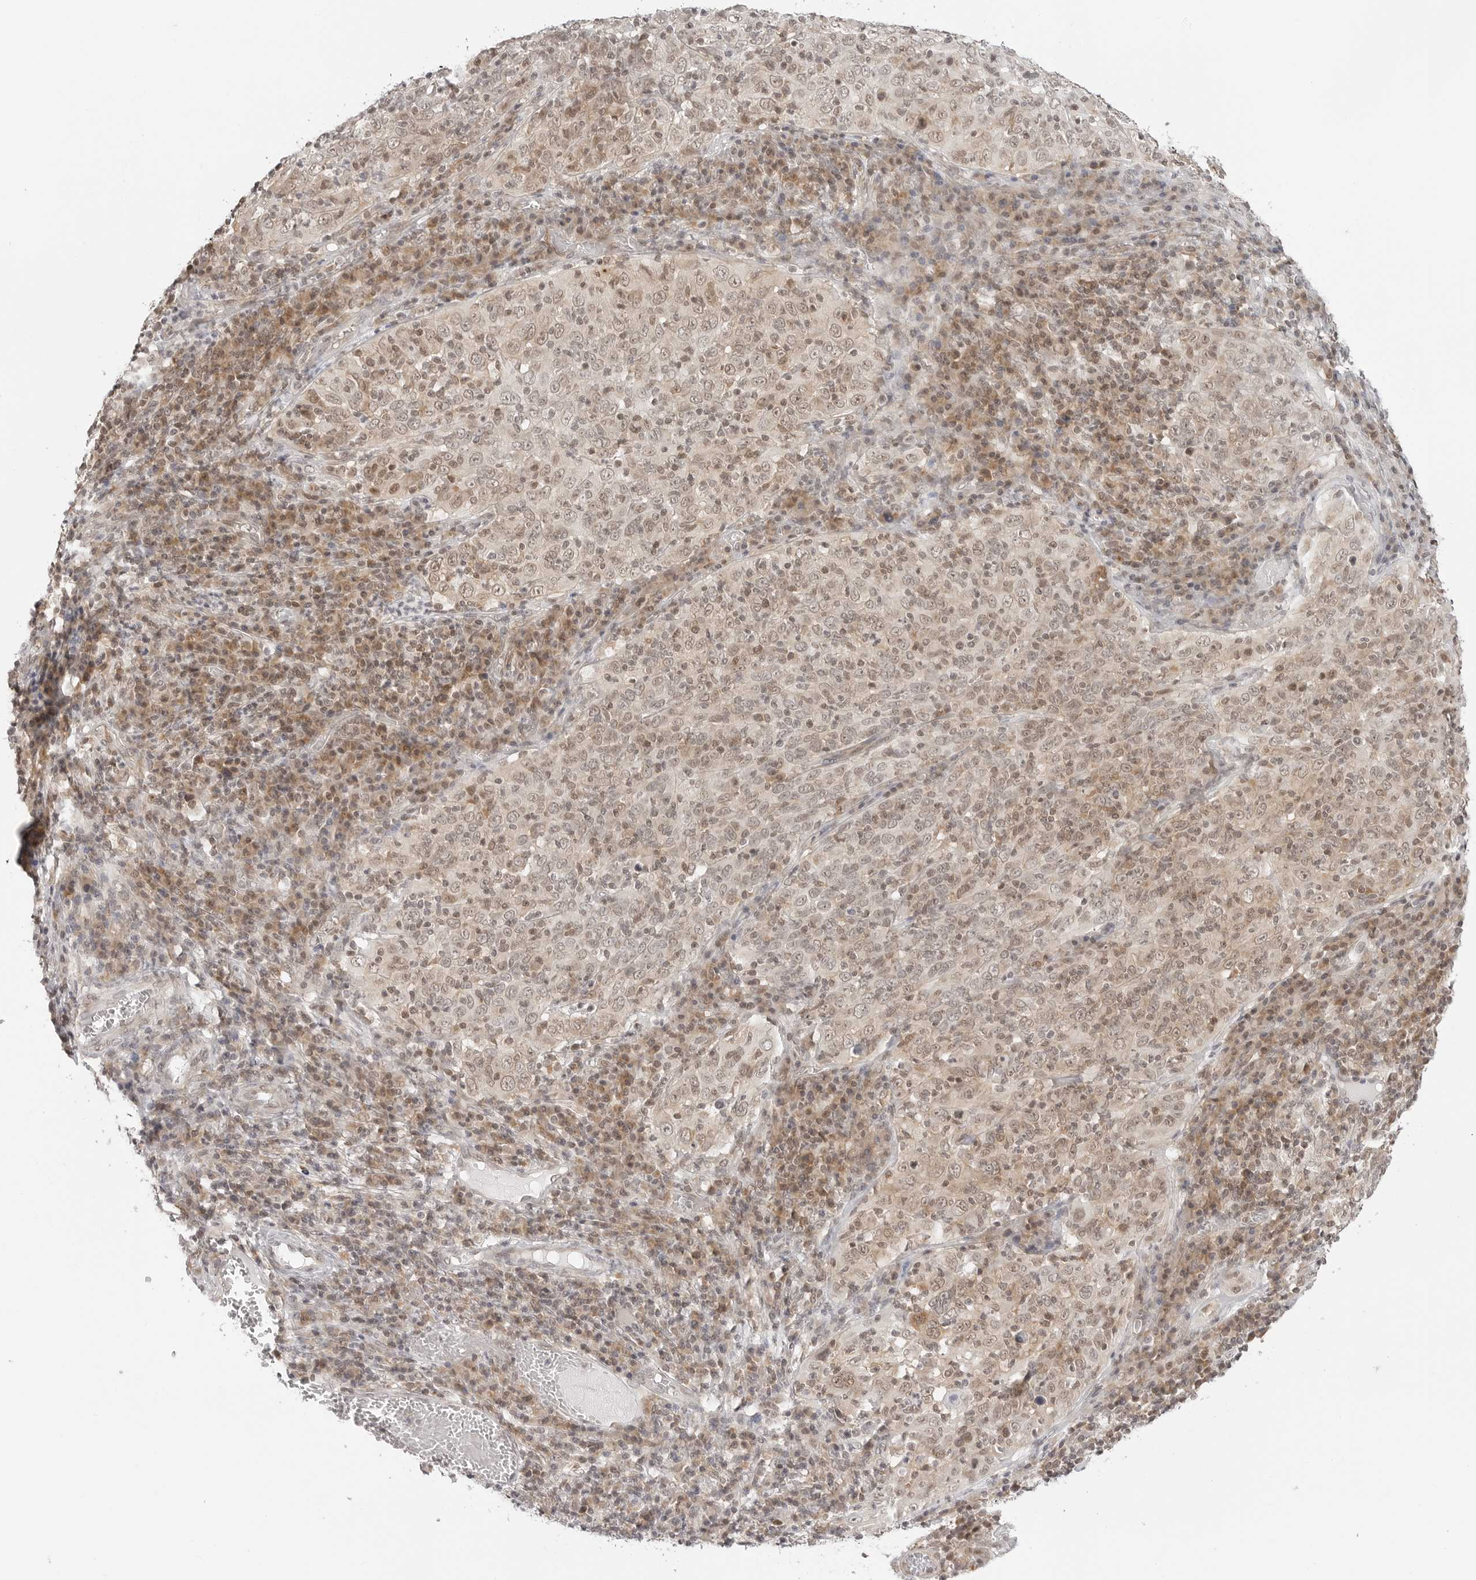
{"staining": {"intensity": "weak", "quantity": ">75%", "location": "cytoplasmic/membranous,nuclear"}, "tissue": "cervical cancer", "cell_type": "Tumor cells", "image_type": "cancer", "snomed": [{"axis": "morphology", "description": "Squamous cell carcinoma, NOS"}, {"axis": "topography", "description": "Cervix"}], "caption": "There is low levels of weak cytoplasmic/membranous and nuclear expression in tumor cells of cervical cancer, as demonstrated by immunohistochemical staining (brown color).", "gene": "METAP1", "patient": {"sex": "female", "age": 46}}